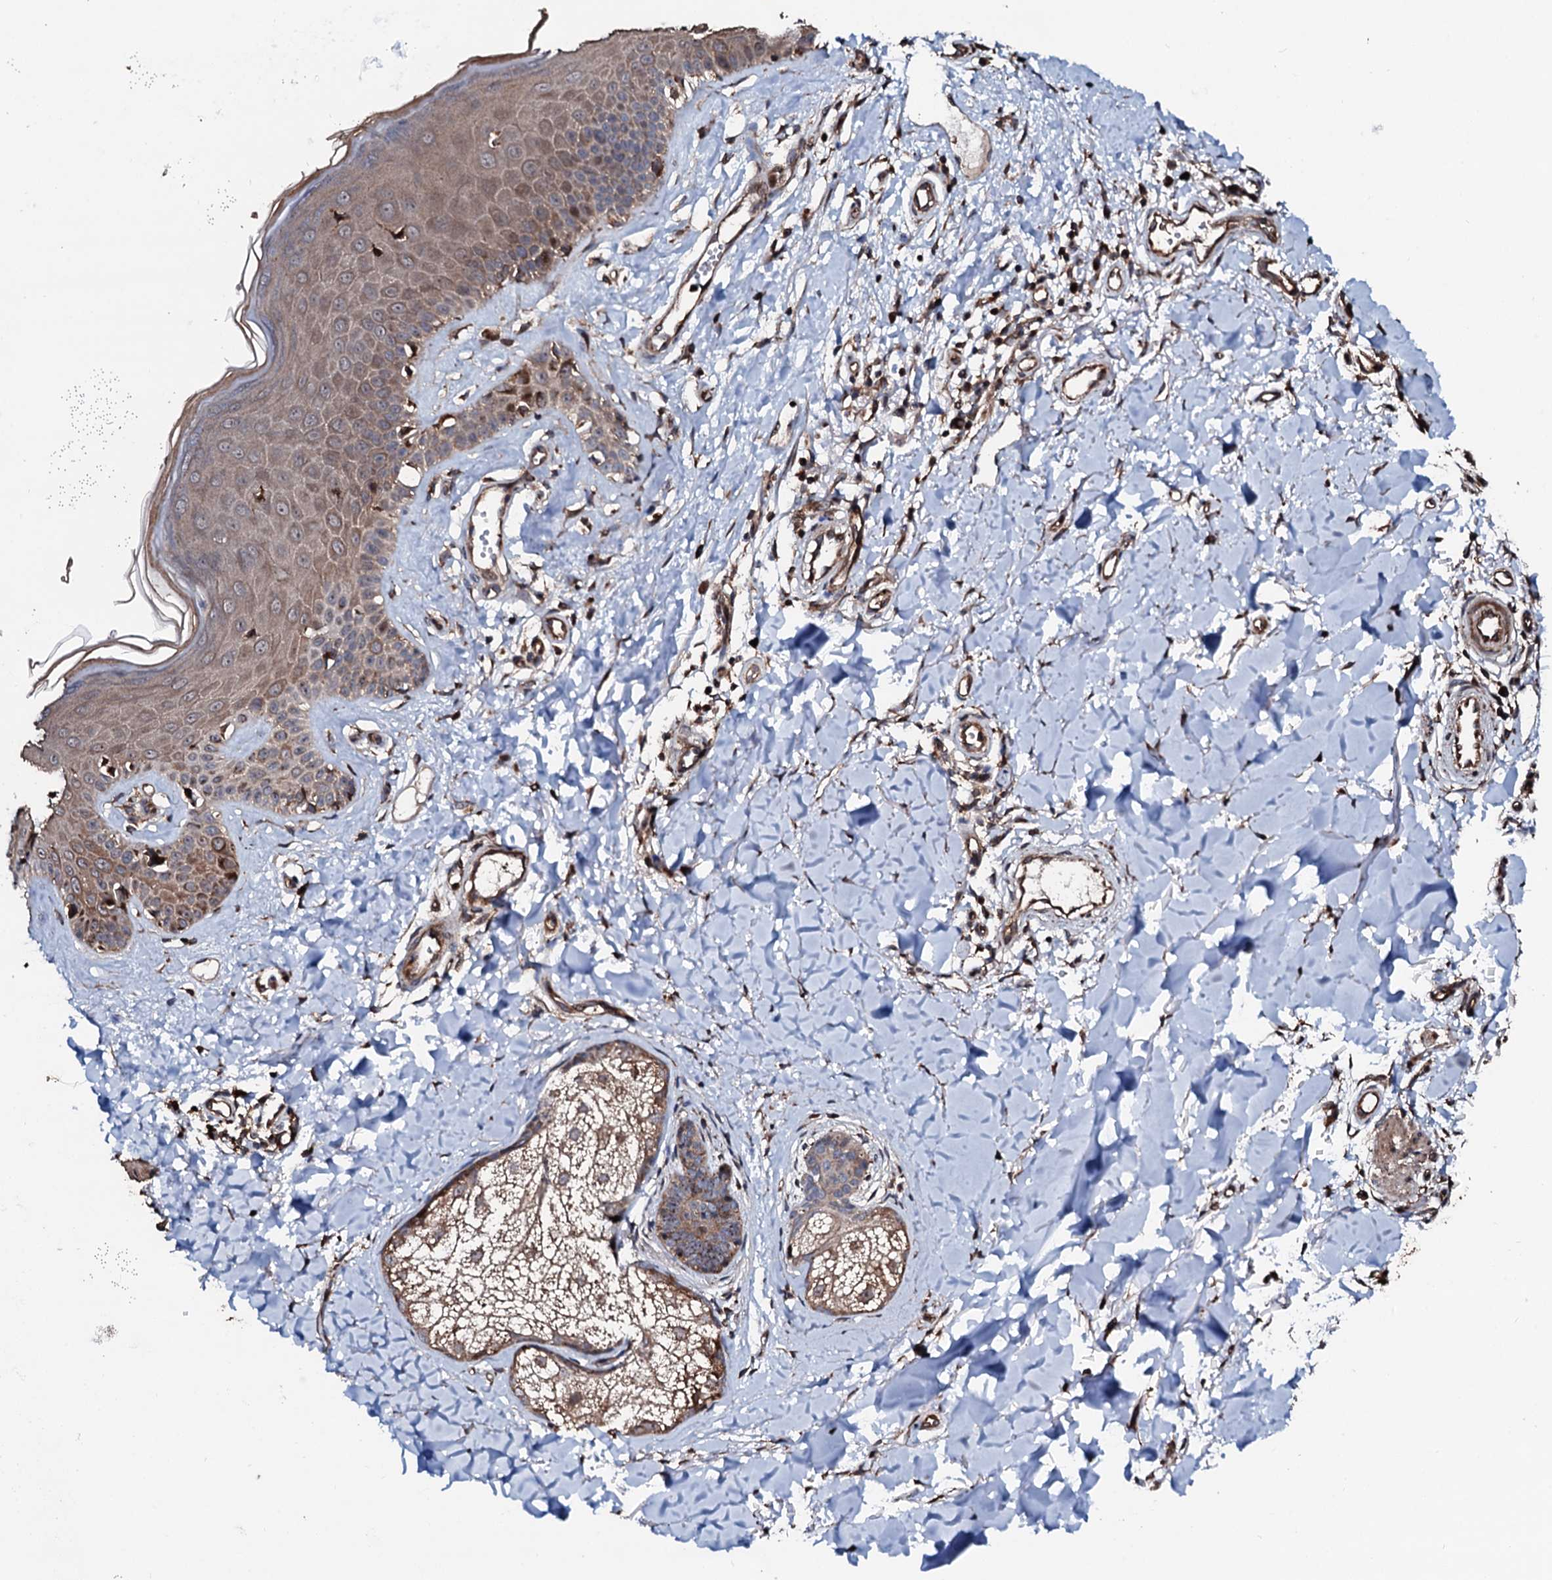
{"staining": {"intensity": "moderate", "quantity": ">75%", "location": "cytoplasmic/membranous,nuclear"}, "tissue": "skin", "cell_type": "Fibroblasts", "image_type": "normal", "snomed": [{"axis": "morphology", "description": "Normal tissue, NOS"}, {"axis": "topography", "description": "Skin"}], "caption": "Immunohistochemistry of unremarkable skin displays medium levels of moderate cytoplasmic/membranous,nuclear staining in approximately >75% of fibroblasts.", "gene": "ENSG00000256591", "patient": {"sex": "male", "age": 52}}